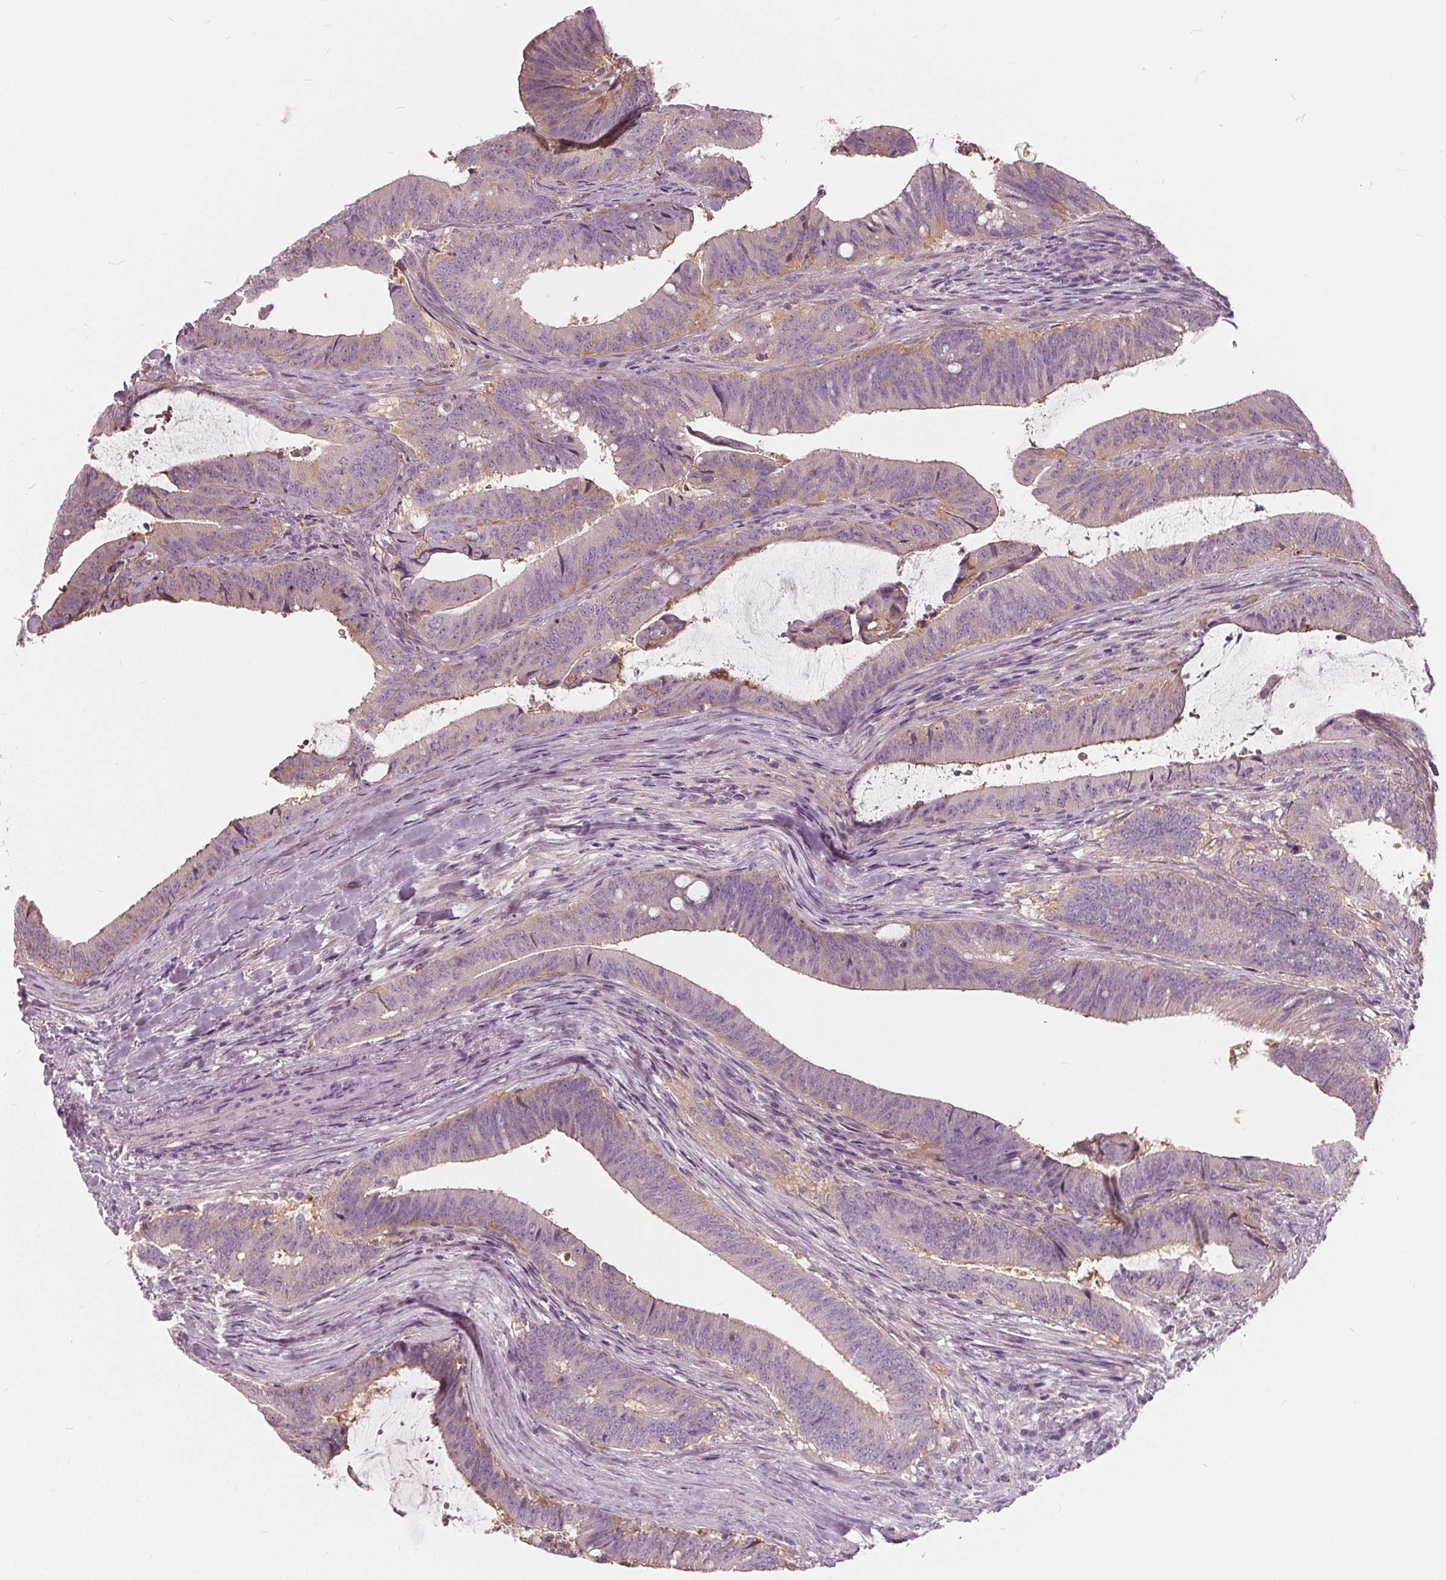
{"staining": {"intensity": "weak", "quantity": "<25%", "location": "cytoplasmic/membranous"}, "tissue": "colorectal cancer", "cell_type": "Tumor cells", "image_type": "cancer", "snomed": [{"axis": "morphology", "description": "Adenocarcinoma, NOS"}, {"axis": "topography", "description": "Colon"}], "caption": "The micrograph reveals no significant expression in tumor cells of colorectal cancer (adenocarcinoma).", "gene": "LHFPL7", "patient": {"sex": "female", "age": 43}}